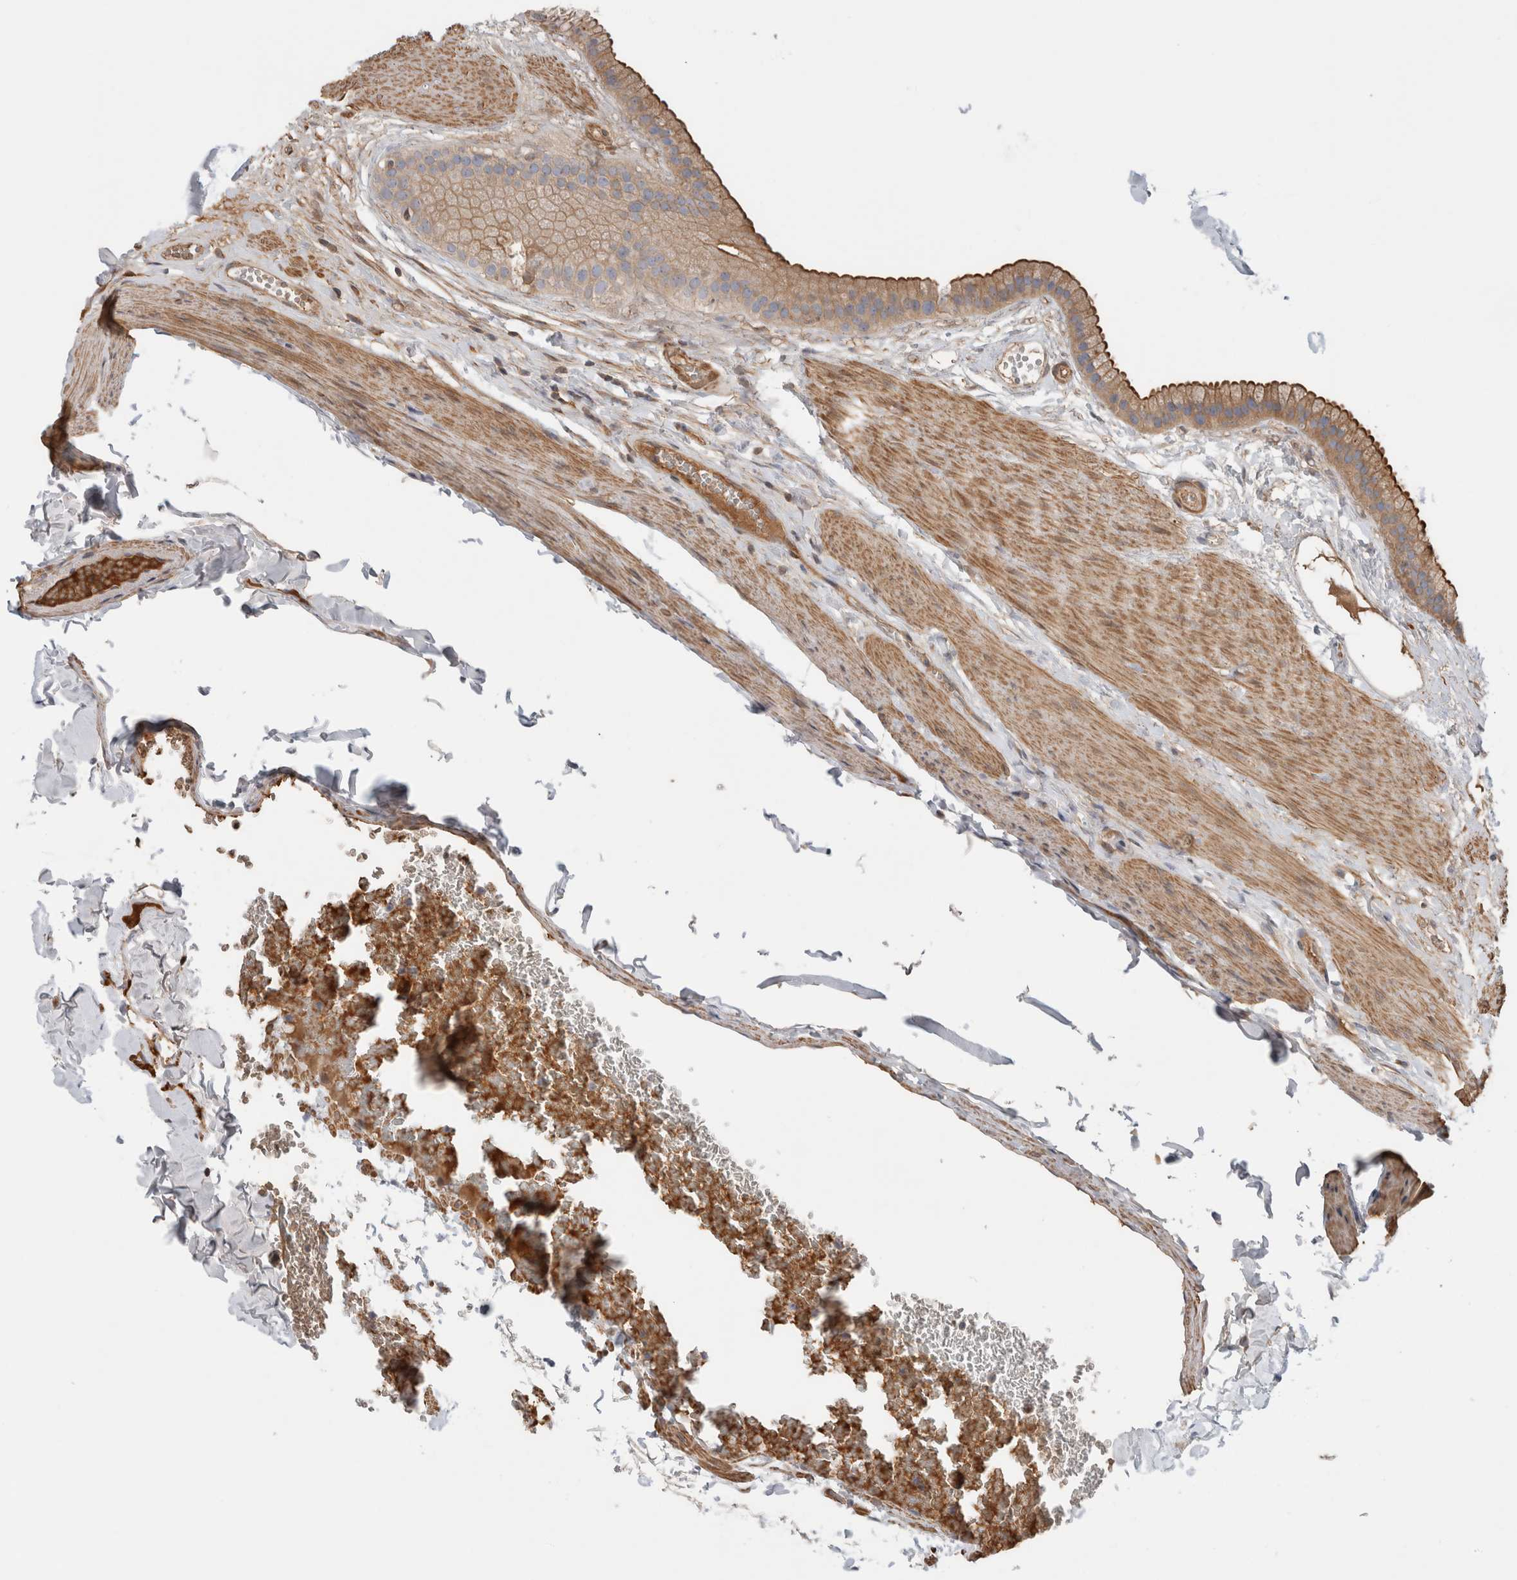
{"staining": {"intensity": "strong", "quantity": ">75%", "location": "cytoplasmic/membranous"}, "tissue": "gallbladder", "cell_type": "Glandular cells", "image_type": "normal", "snomed": [{"axis": "morphology", "description": "Normal tissue, NOS"}, {"axis": "topography", "description": "Gallbladder"}], "caption": "Glandular cells exhibit strong cytoplasmic/membranous expression in about >75% of cells in unremarkable gallbladder. (DAB (3,3'-diaminobenzidine) = brown stain, brightfield microscopy at high magnification).", "gene": "CFI", "patient": {"sex": "female", "age": 64}}